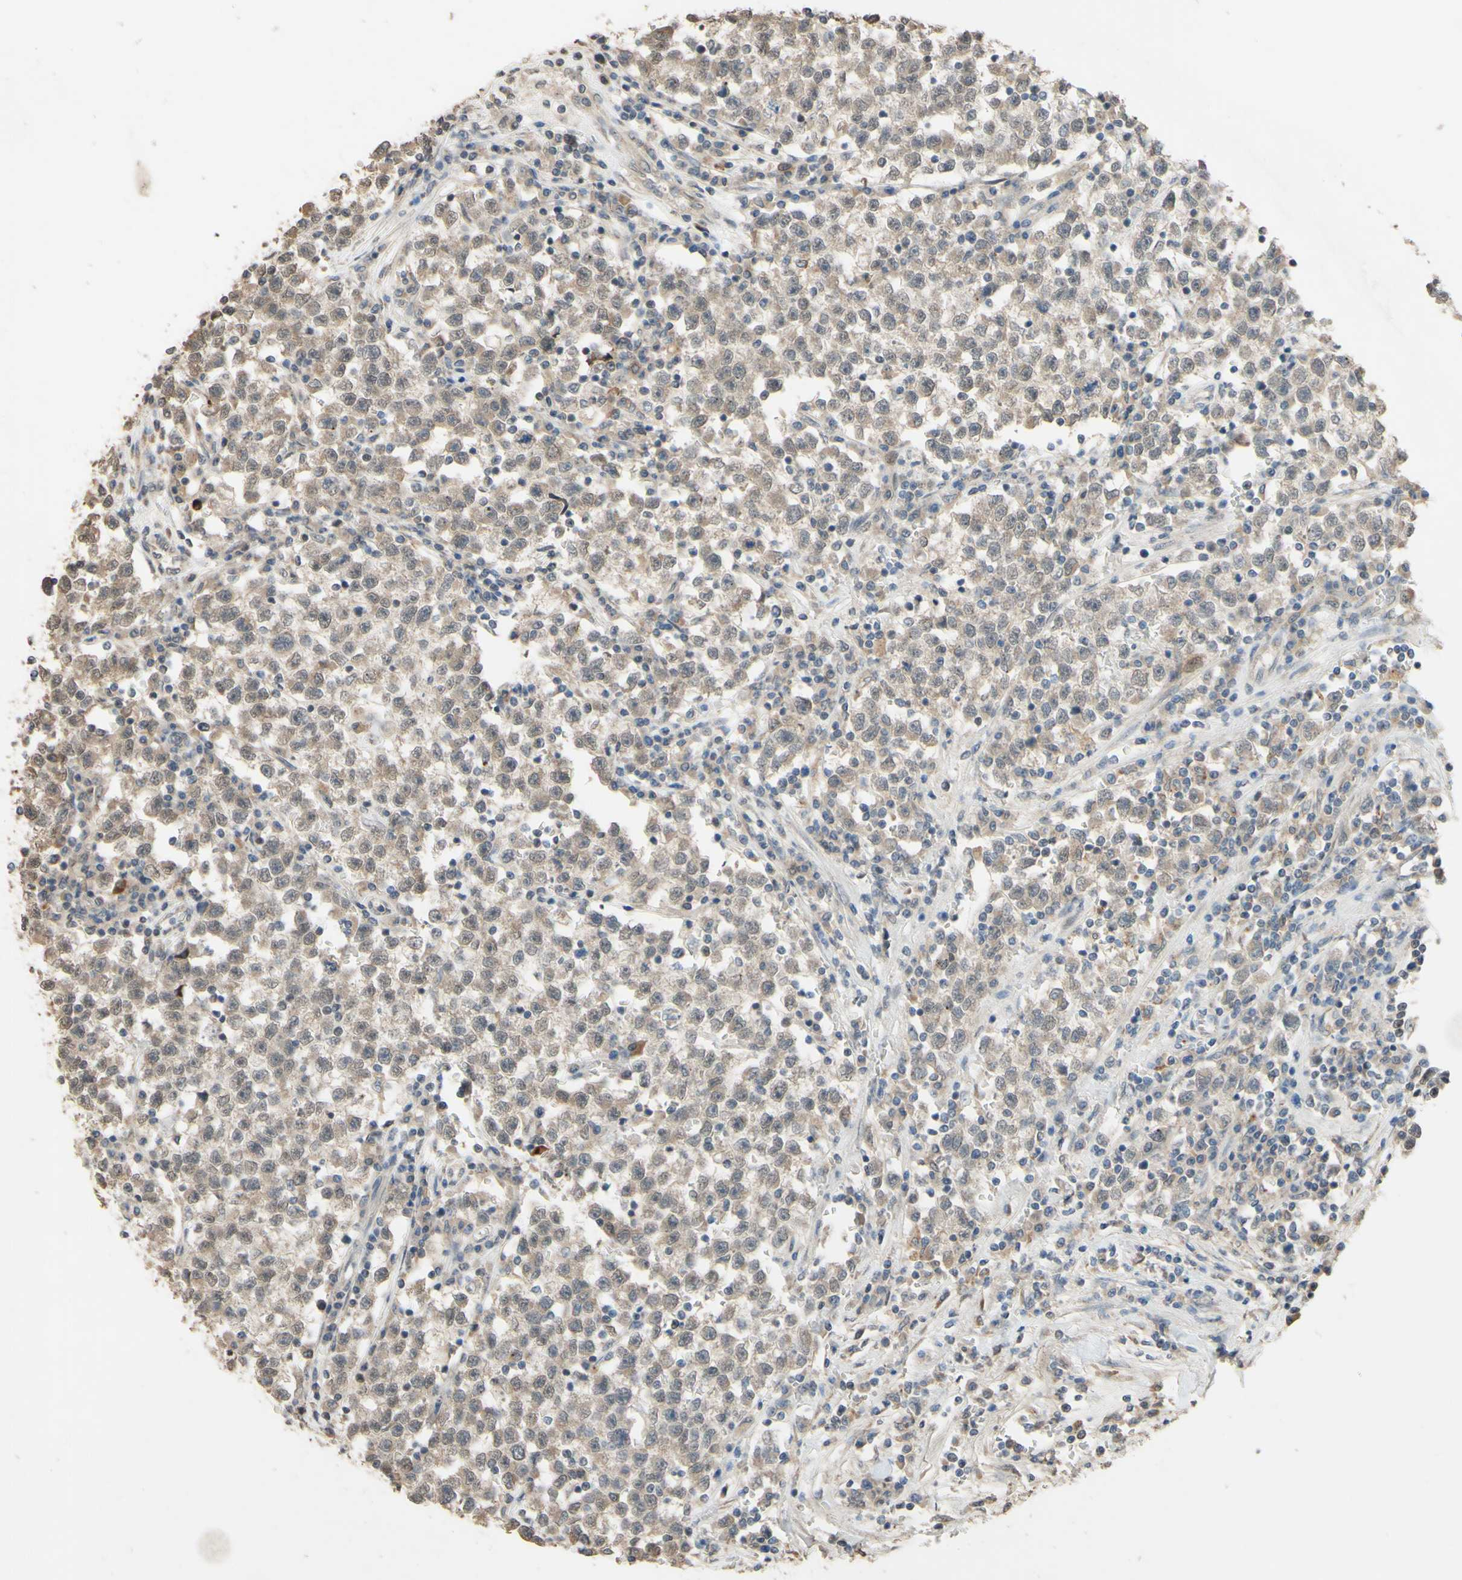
{"staining": {"intensity": "weak", "quantity": ">75%", "location": "cytoplasmic/membranous,nuclear"}, "tissue": "testis cancer", "cell_type": "Tumor cells", "image_type": "cancer", "snomed": [{"axis": "morphology", "description": "Seminoma, NOS"}, {"axis": "topography", "description": "Testis"}], "caption": "Immunohistochemistry (DAB (3,3'-diaminobenzidine)) staining of human testis cancer (seminoma) demonstrates weak cytoplasmic/membranous and nuclear protein positivity in approximately >75% of tumor cells.", "gene": "SMIM19", "patient": {"sex": "male", "age": 22}}